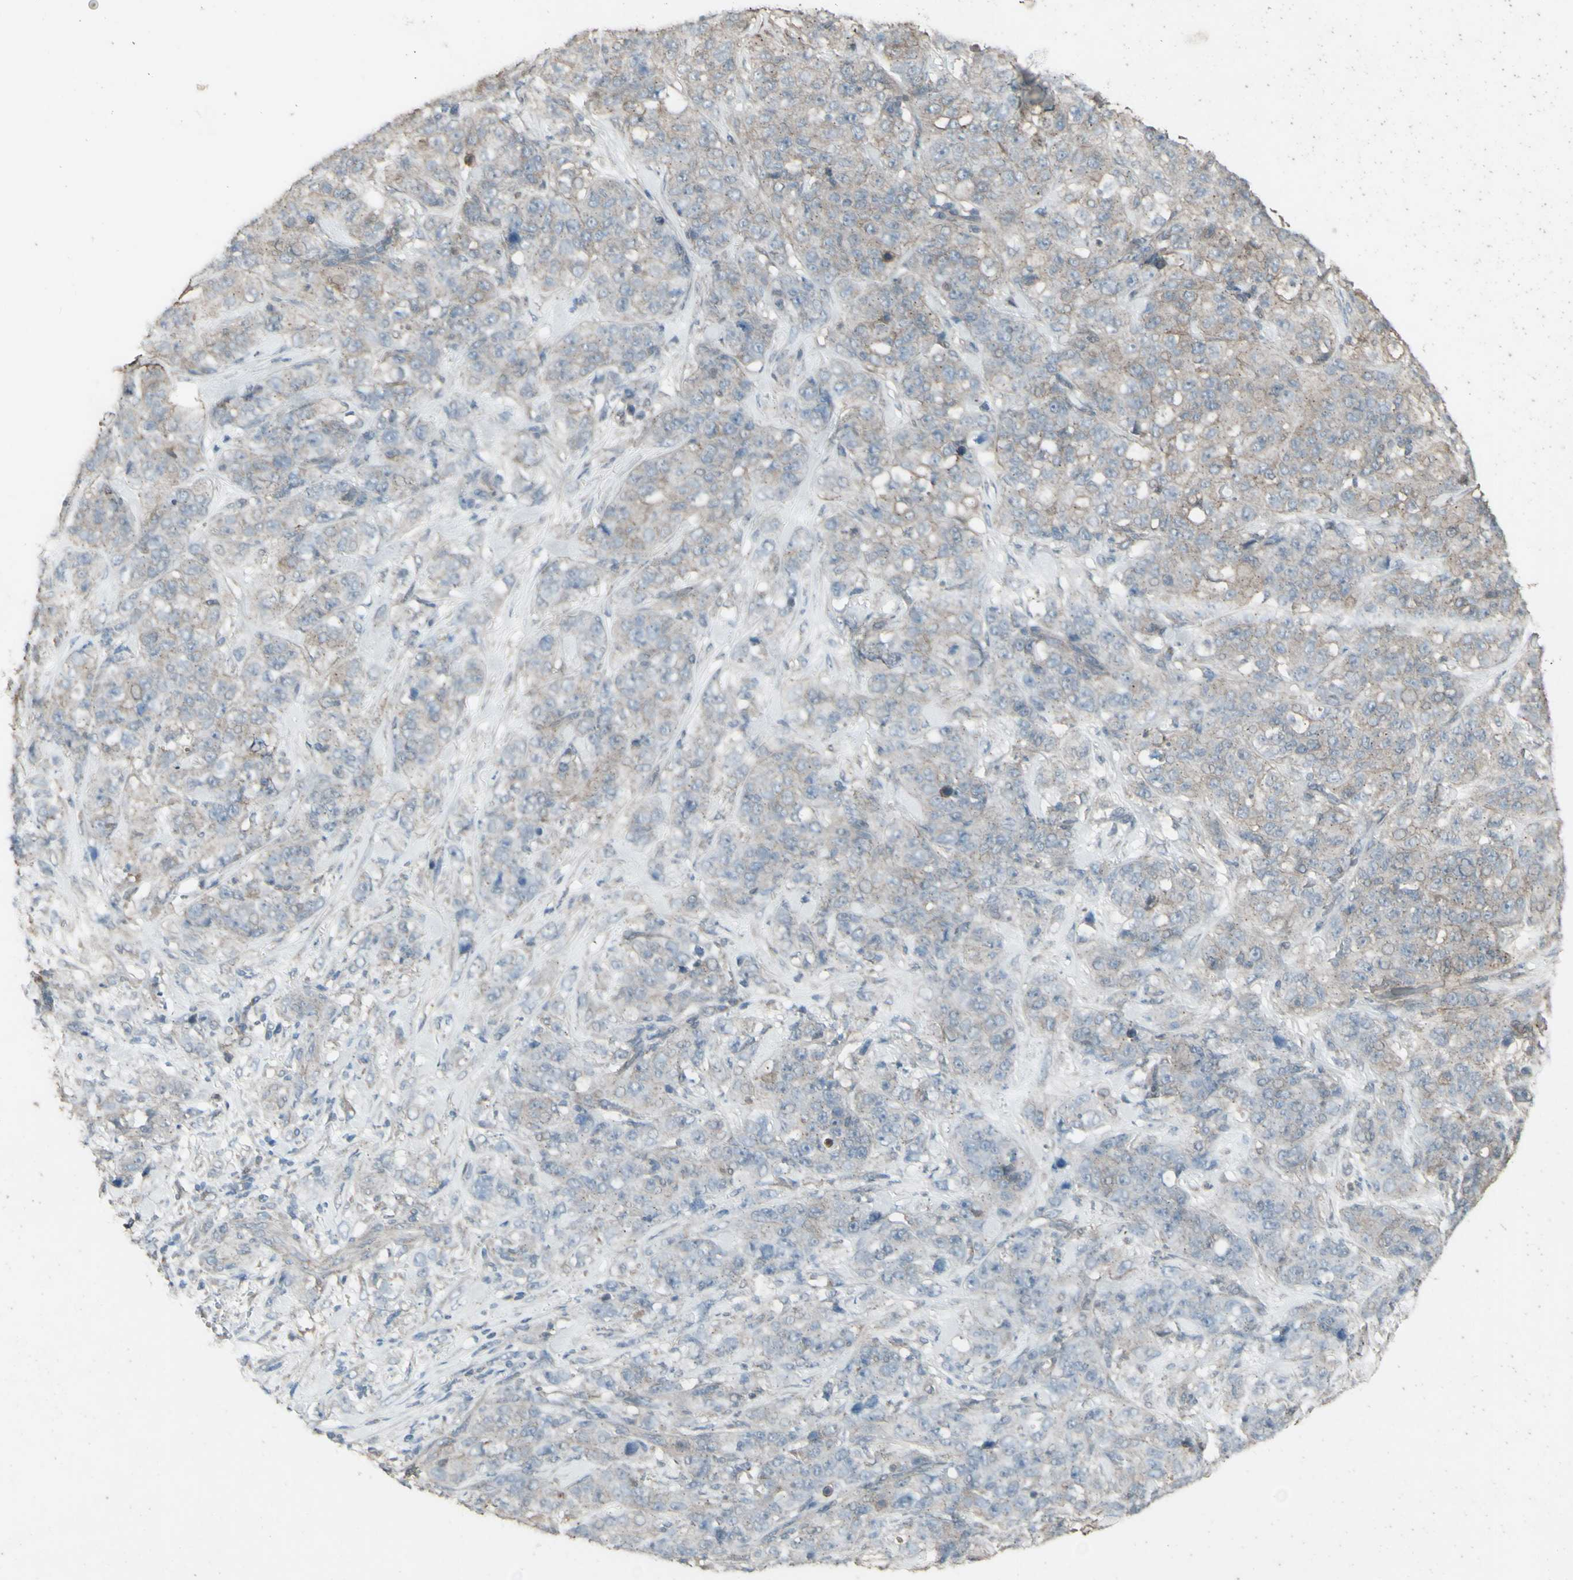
{"staining": {"intensity": "negative", "quantity": "none", "location": "none"}, "tissue": "stomach cancer", "cell_type": "Tumor cells", "image_type": "cancer", "snomed": [{"axis": "morphology", "description": "Adenocarcinoma, NOS"}, {"axis": "topography", "description": "Stomach"}], "caption": "The micrograph reveals no significant expression in tumor cells of stomach cancer (adenocarcinoma).", "gene": "FXYD3", "patient": {"sex": "male", "age": 48}}